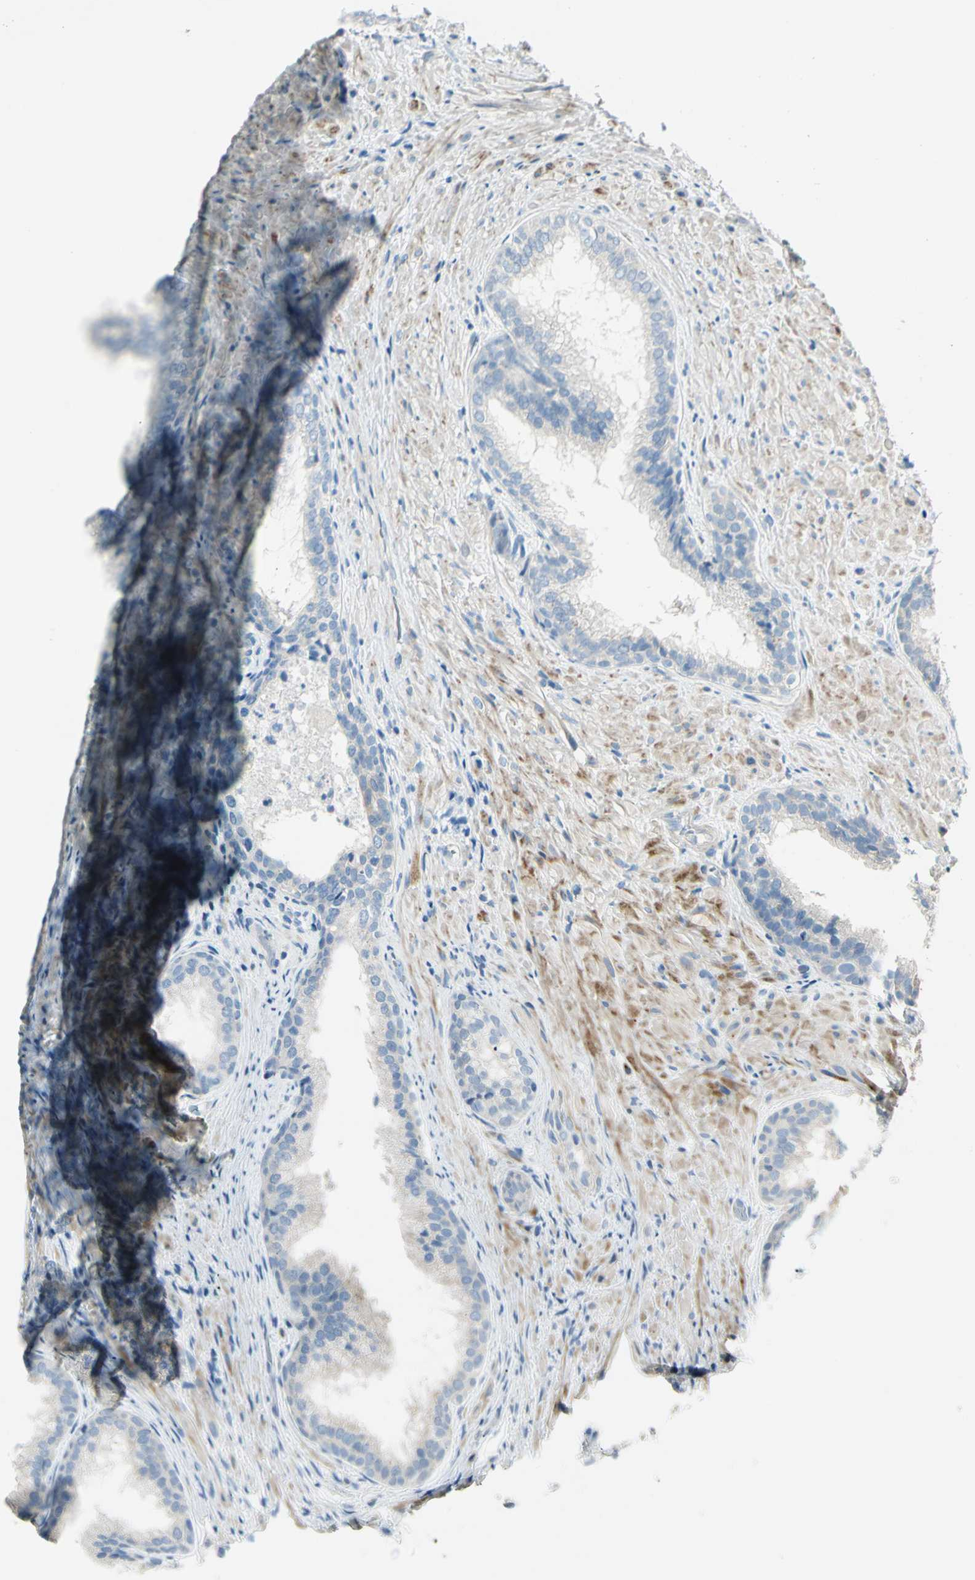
{"staining": {"intensity": "negative", "quantity": "none", "location": "none"}, "tissue": "prostate", "cell_type": "Glandular cells", "image_type": "normal", "snomed": [{"axis": "morphology", "description": "Normal tissue, NOS"}, {"axis": "topography", "description": "Prostate"}], "caption": "Immunohistochemistry (IHC) micrograph of normal human prostate stained for a protein (brown), which reveals no positivity in glandular cells. (DAB (3,3'-diaminobenzidine) immunohistochemistry (IHC) with hematoxylin counter stain).", "gene": "ADGRA3", "patient": {"sex": "male", "age": 76}}